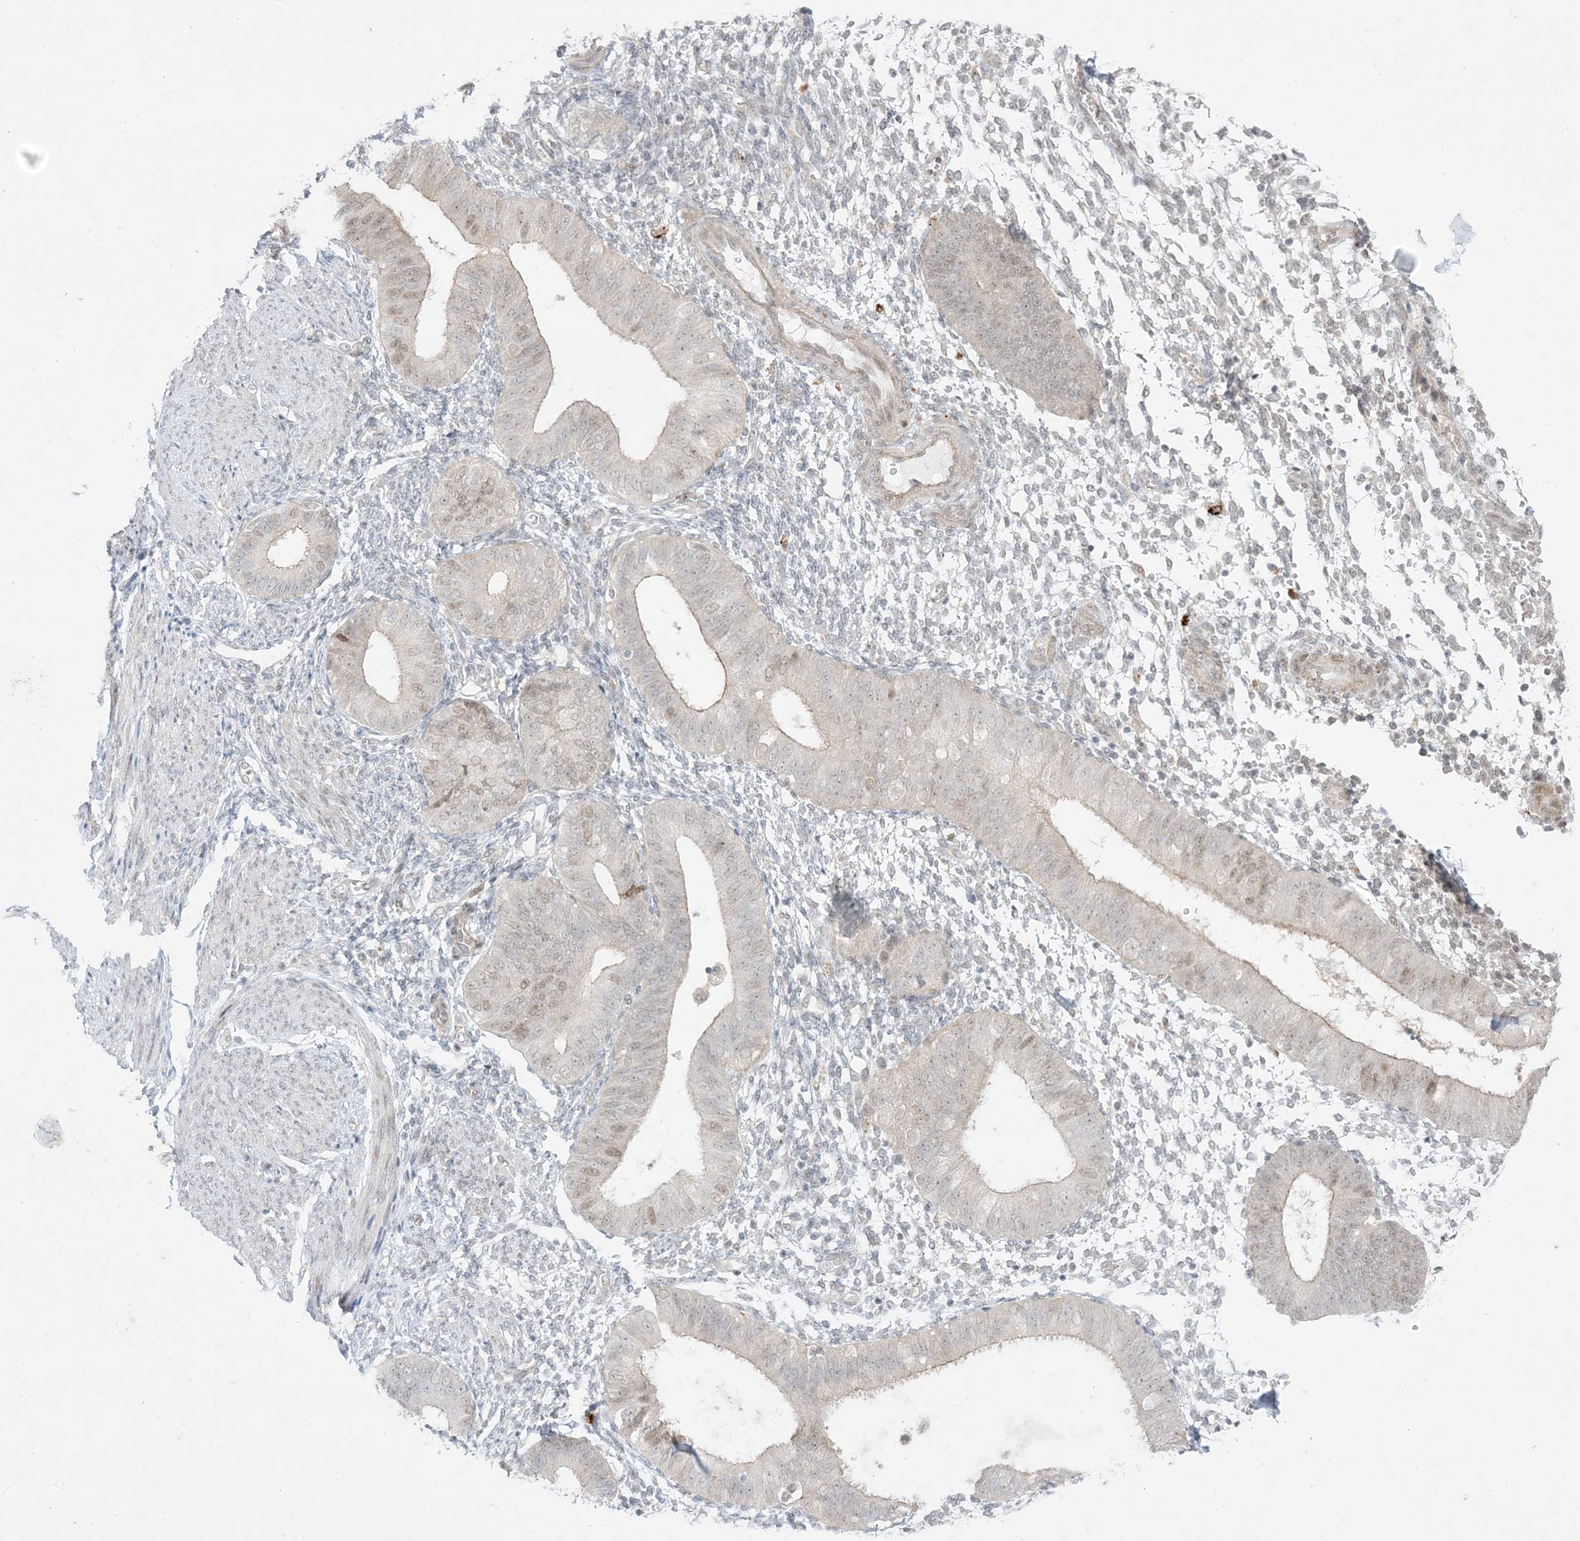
{"staining": {"intensity": "weak", "quantity": "<25%", "location": "nuclear"}, "tissue": "endometrium", "cell_type": "Cells in endometrial stroma", "image_type": "normal", "snomed": [{"axis": "morphology", "description": "Normal tissue, NOS"}, {"axis": "topography", "description": "Uterus"}, {"axis": "topography", "description": "Endometrium"}], "caption": "High power microscopy photomicrograph of an IHC image of benign endometrium, revealing no significant expression in cells in endometrial stroma.", "gene": "PTK6", "patient": {"sex": "female", "age": 48}}